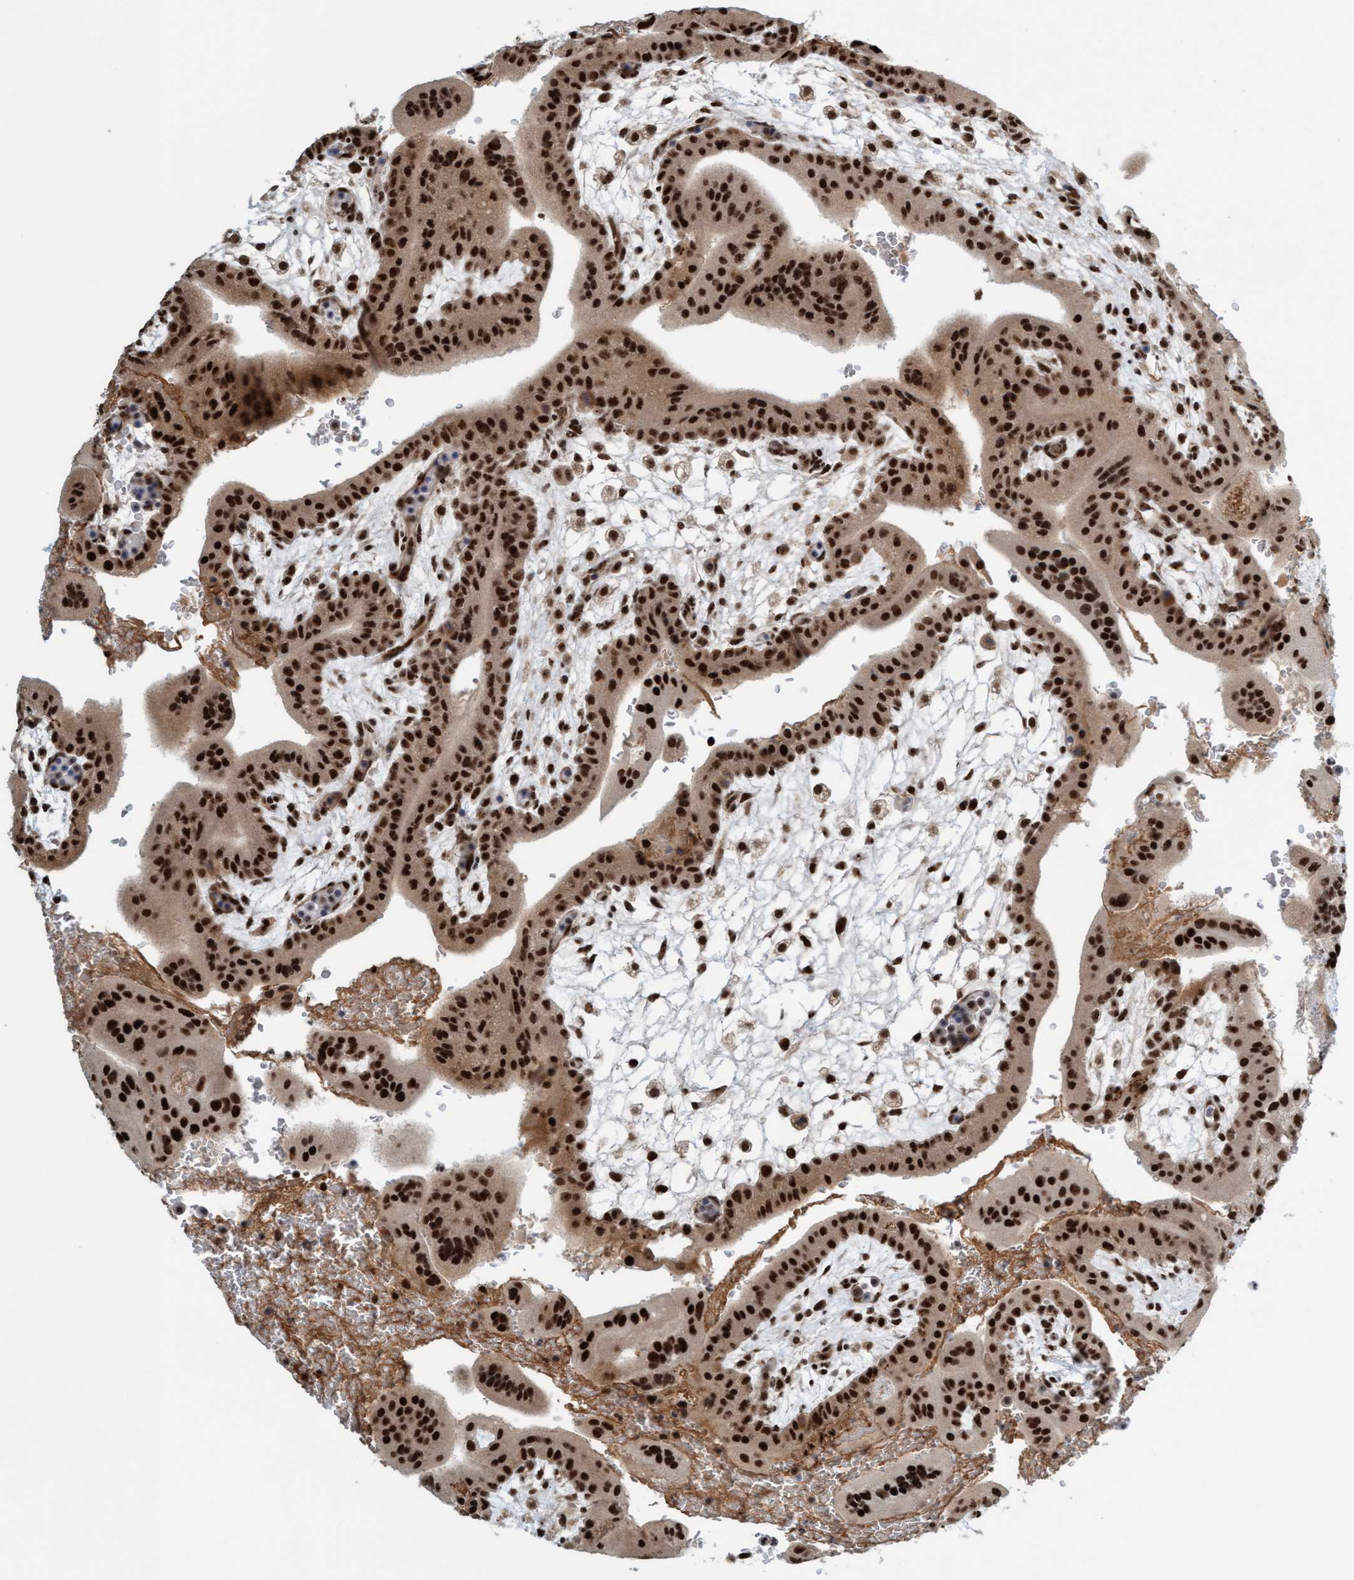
{"staining": {"intensity": "strong", "quantity": ">75%", "location": "nuclear"}, "tissue": "placenta", "cell_type": "Trophoblastic cells", "image_type": "normal", "snomed": [{"axis": "morphology", "description": "Normal tissue, NOS"}, {"axis": "topography", "description": "Placenta"}], "caption": "There is high levels of strong nuclear positivity in trophoblastic cells of benign placenta, as demonstrated by immunohistochemical staining (brown color).", "gene": "SMCR8", "patient": {"sex": "female", "age": 35}}